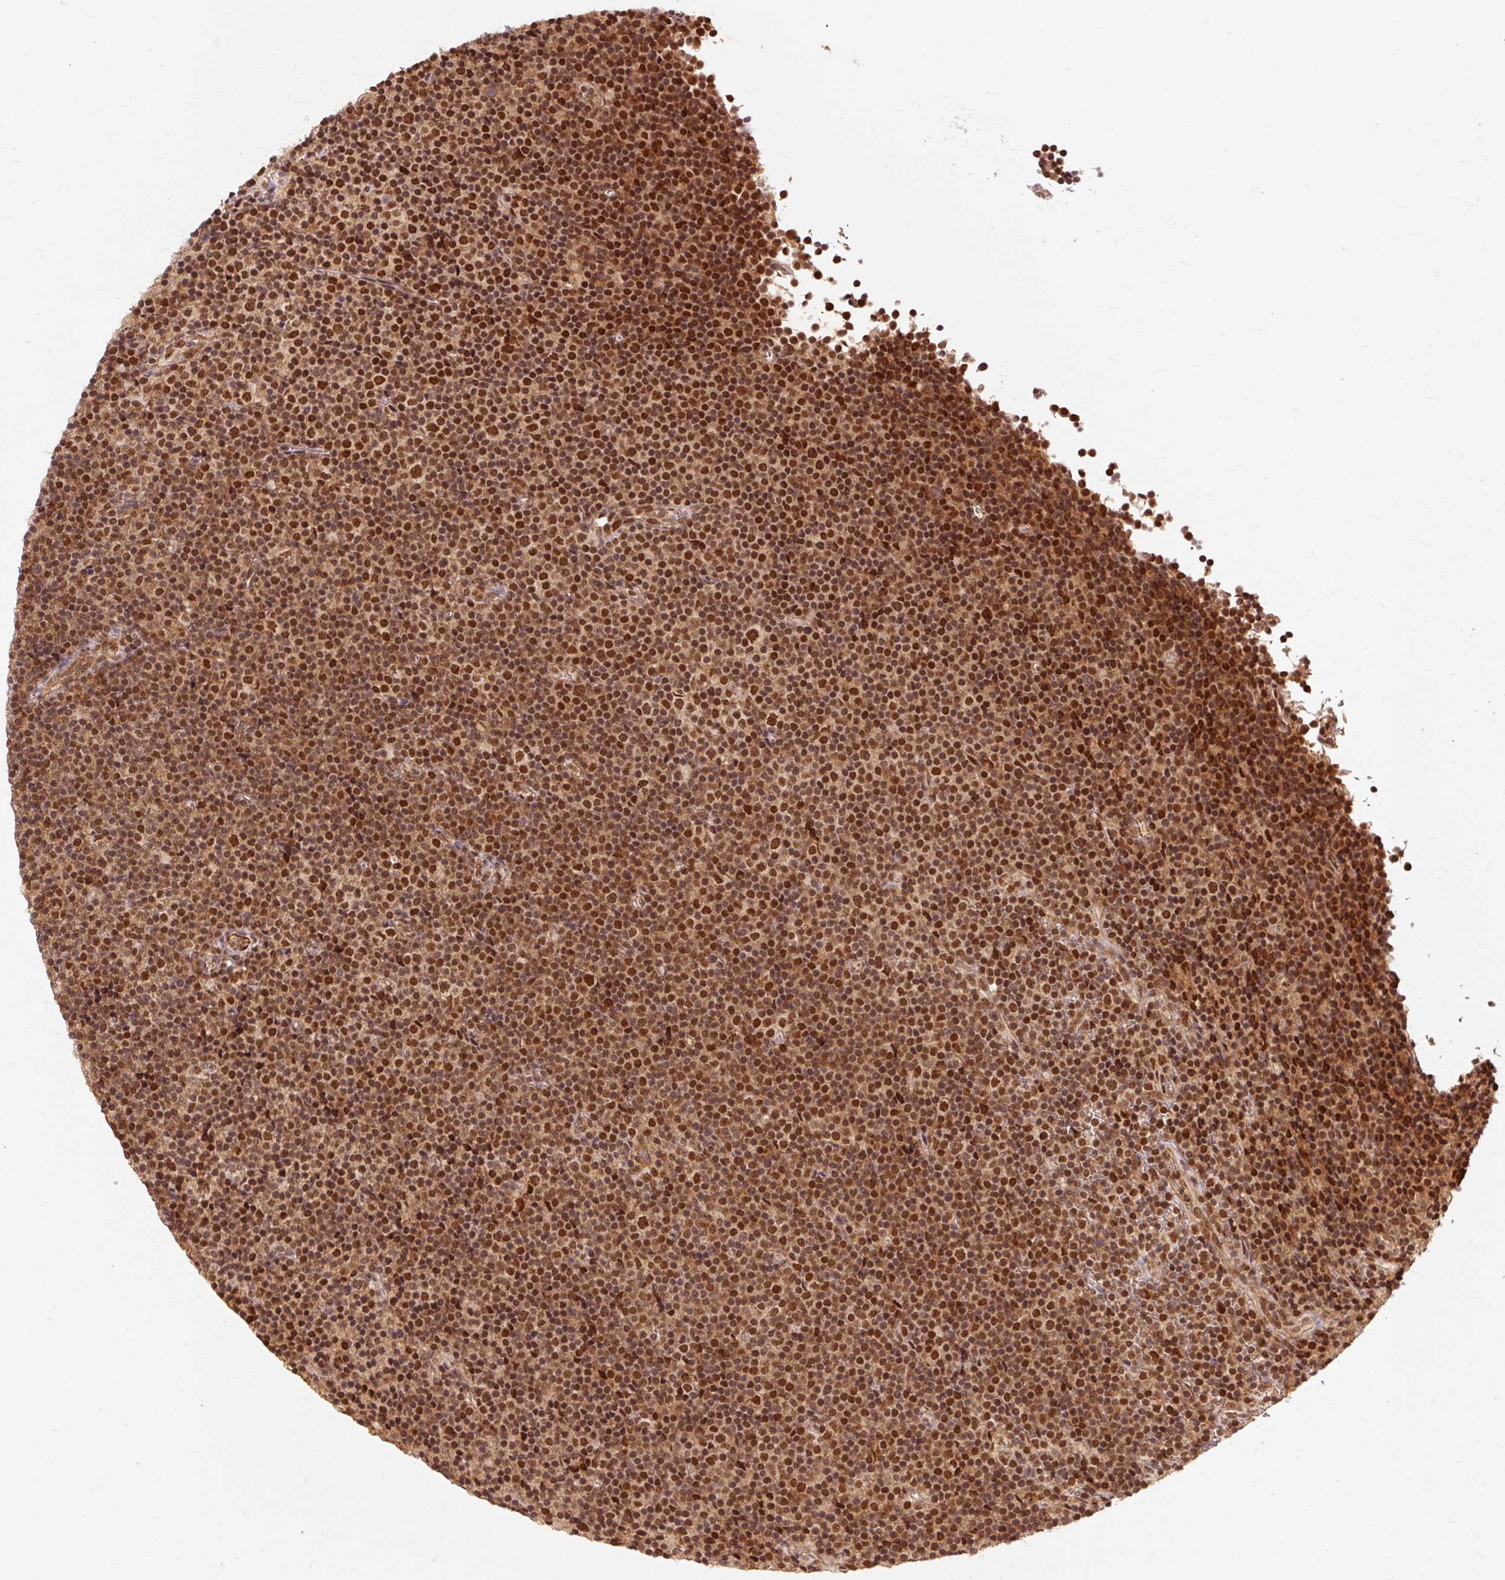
{"staining": {"intensity": "strong", "quantity": ">75%", "location": "nuclear"}, "tissue": "lymphoma", "cell_type": "Tumor cells", "image_type": "cancer", "snomed": [{"axis": "morphology", "description": "Malignant lymphoma, non-Hodgkin's type, Low grade"}, {"axis": "topography", "description": "Lymph node"}], "caption": "Brown immunohistochemical staining in human low-grade malignant lymphoma, non-Hodgkin's type demonstrates strong nuclear expression in approximately >75% of tumor cells.", "gene": "CSTF1", "patient": {"sex": "female", "age": 67}}